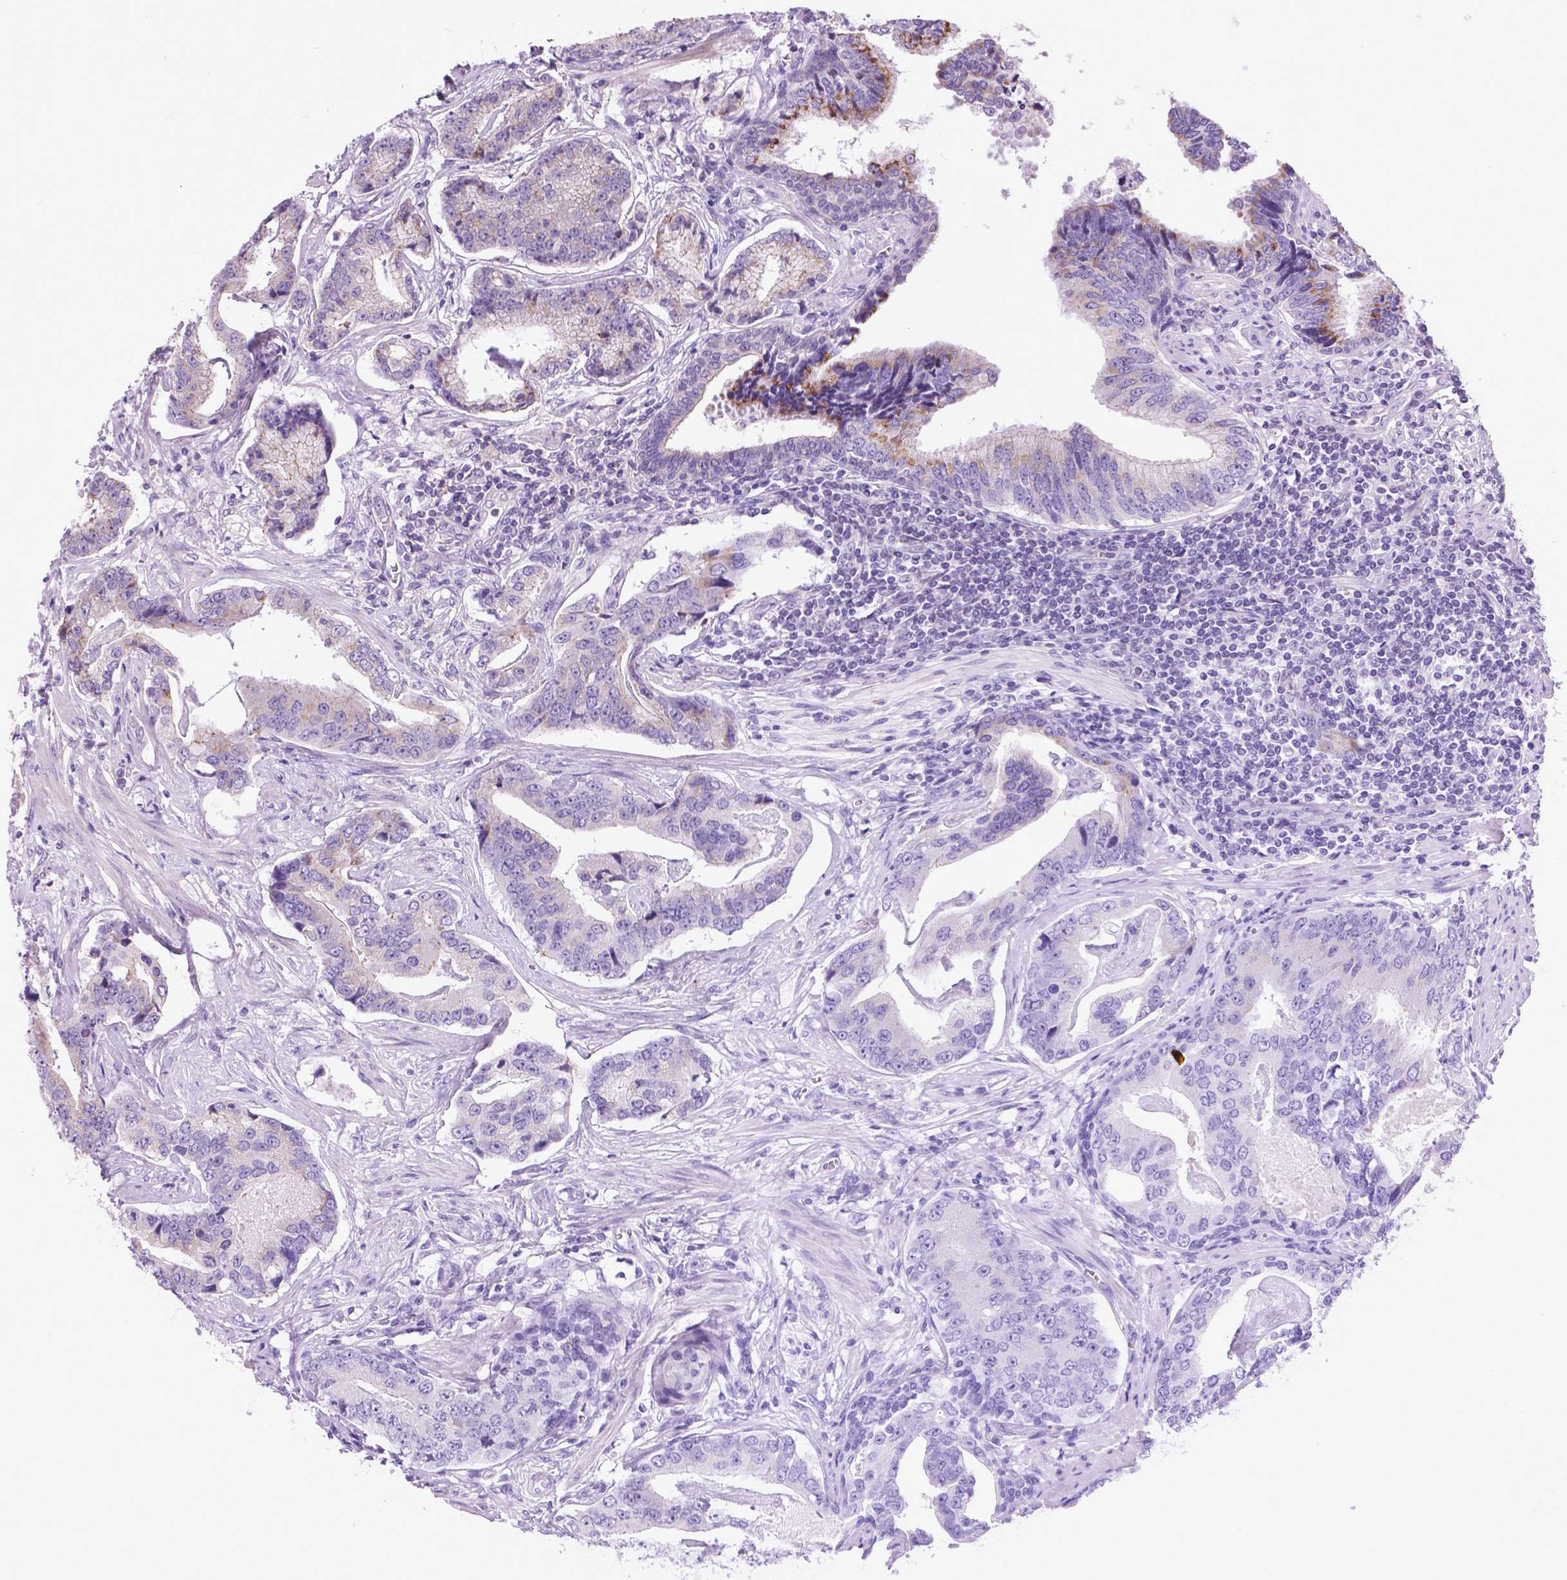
{"staining": {"intensity": "moderate", "quantity": "<25%", "location": "cytoplasmic/membranous"}, "tissue": "prostate cancer", "cell_type": "Tumor cells", "image_type": "cancer", "snomed": [{"axis": "morphology", "description": "Adenocarcinoma, NOS"}, {"axis": "topography", "description": "Prostate"}], "caption": "A low amount of moderate cytoplasmic/membranous expression is seen in approximately <25% of tumor cells in prostate cancer (adenocarcinoma) tissue.", "gene": "ATG4D", "patient": {"sex": "male", "age": 64}}